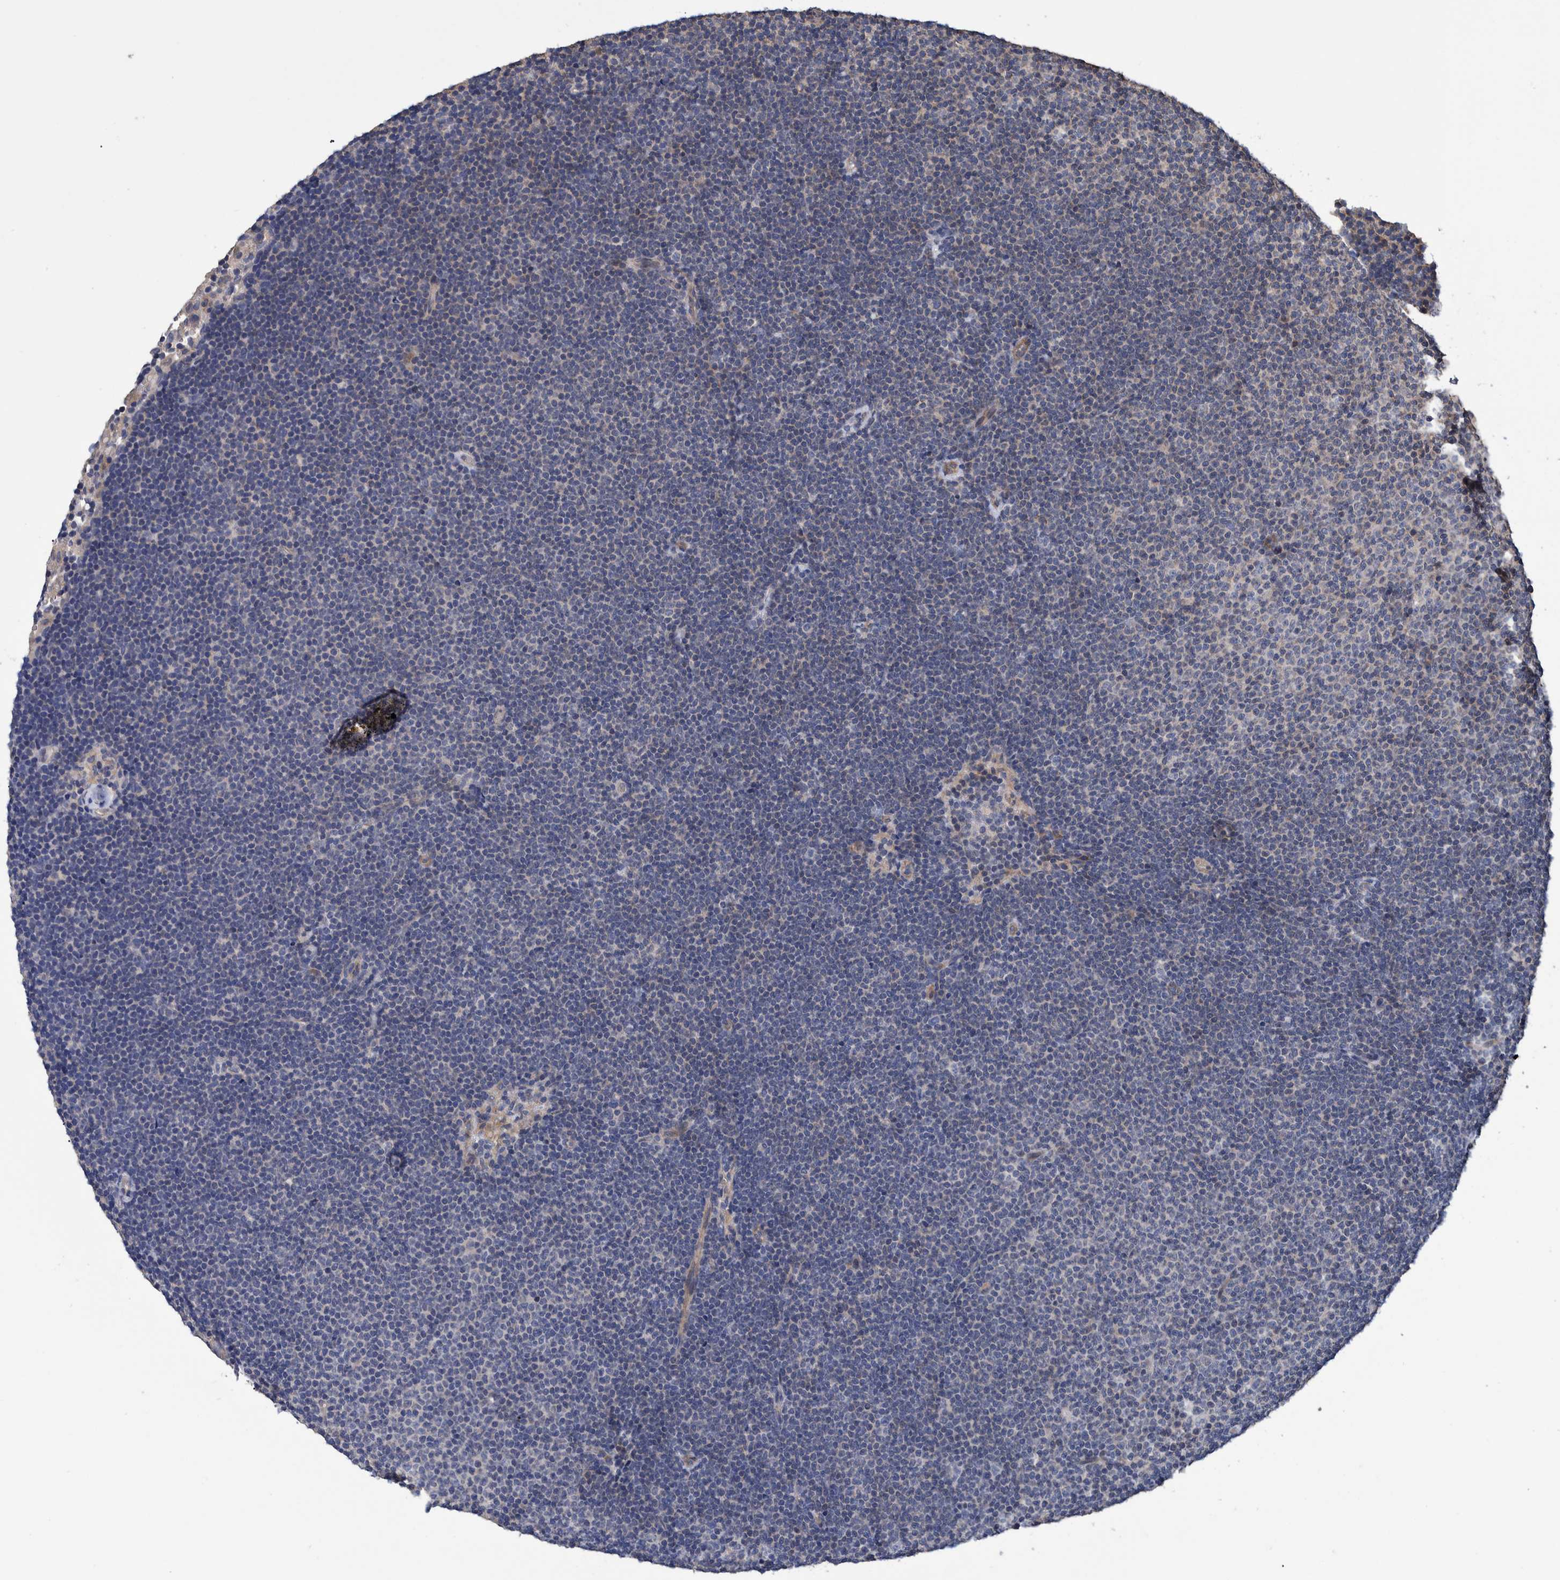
{"staining": {"intensity": "negative", "quantity": "none", "location": "none"}, "tissue": "lymphoma", "cell_type": "Tumor cells", "image_type": "cancer", "snomed": [{"axis": "morphology", "description": "Malignant lymphoma, non-Hodgkin's type, Low grade"}, {"axis": "topography", "description": "Lymph node"}], "caption": "Malignant lymphoma, non-Hodgkin's type (low-grade) was stained to show a protein in brown. There is no significant staining in tumor cells.", "gene": "SLC45A4", "patient": {"sex": "female", "age": 53}}